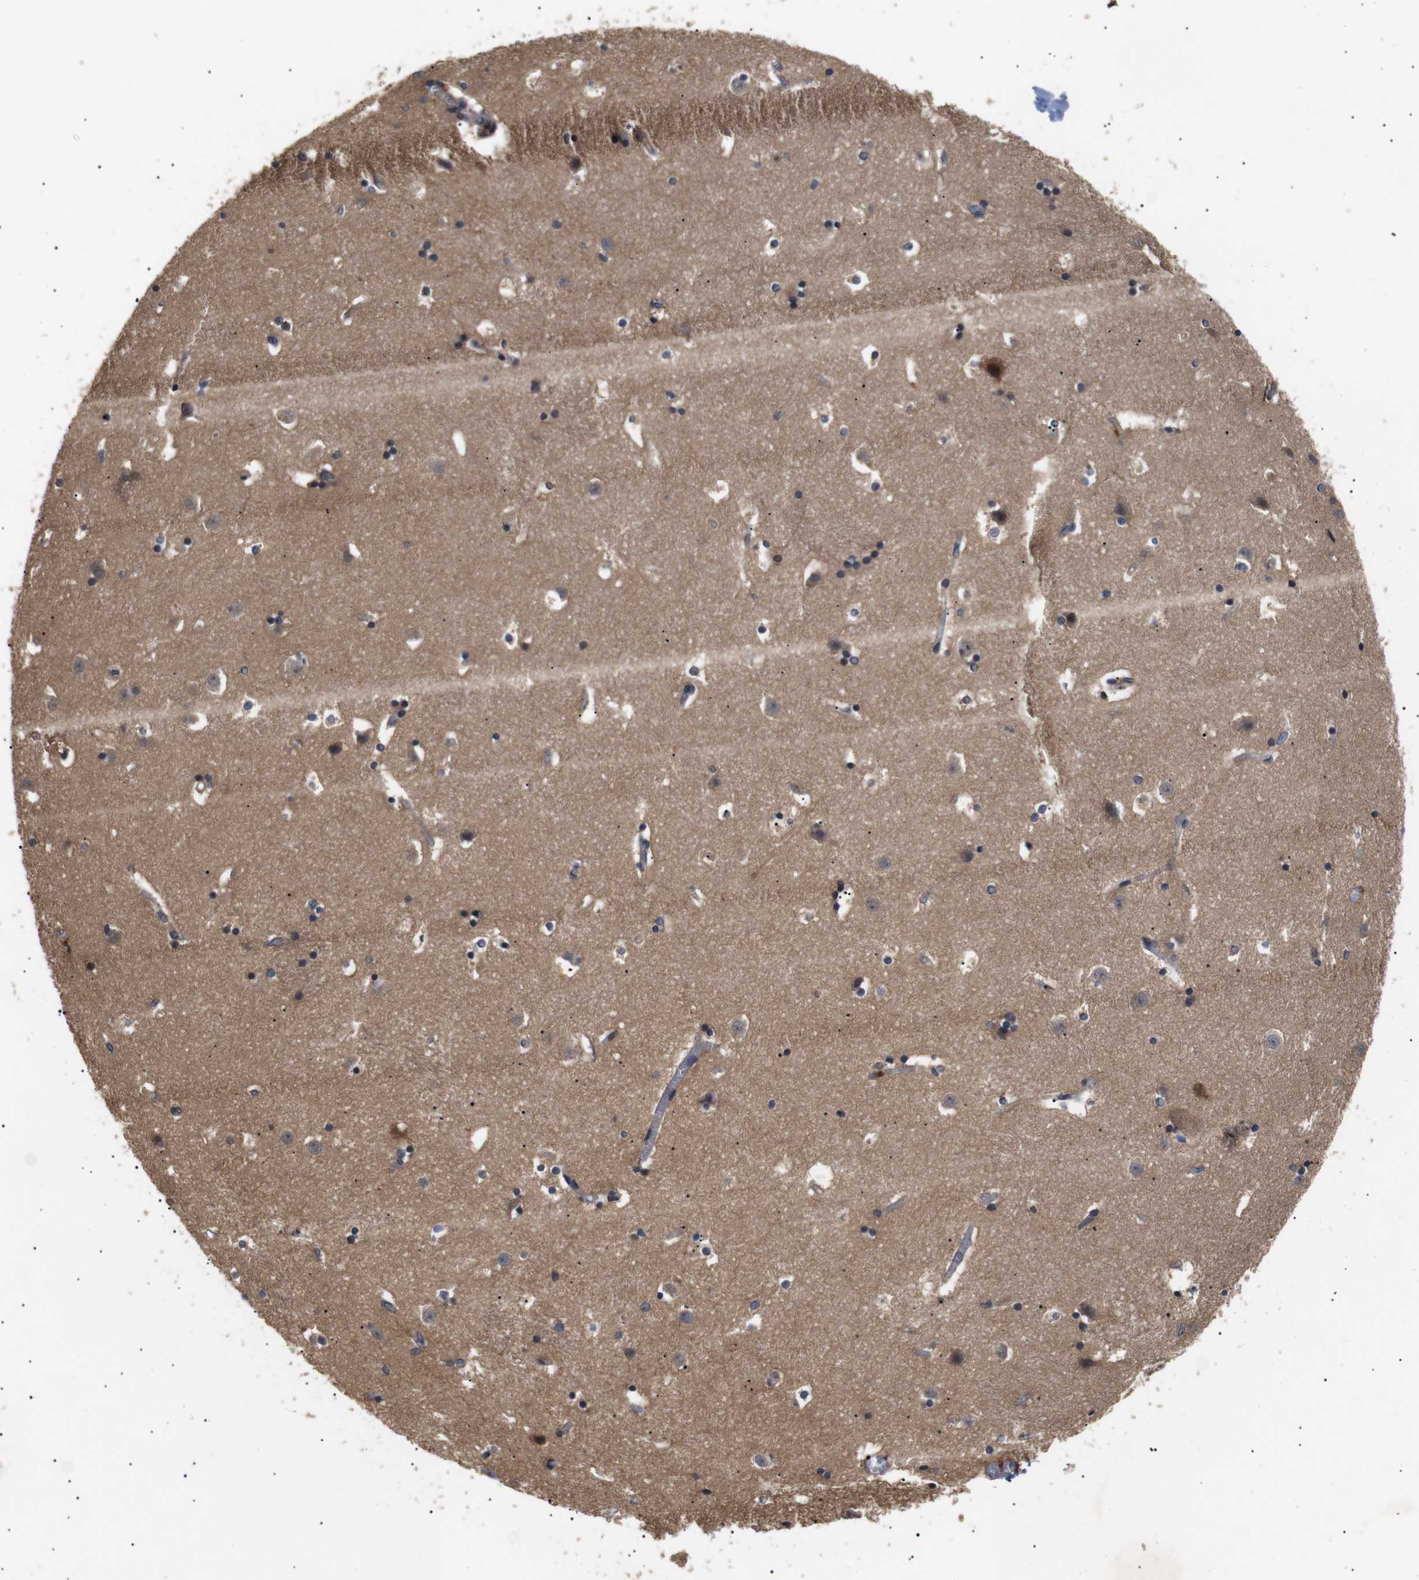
{"staining": {"intensity": "moderate", "quantity": "<25%", "location": "cytoplasmic/membranous"}, "tissue": "caudate", "cell_type": "Glial cells", "image_type": "normal", "snomed": [{"axis": "morphology", "description": "Normal tissue, NOS"}, {"axis": "topography", "description": "Lateral ventricle wall"}], "caption": "IHC image of benign caudate: caudate stained using immunohistochemistry (IHC) reveals low levels of moderate protein expression localized specifically in the cytoplasmic/membranous of glial cells, appearing as a cytoplasmic/membranous brown color.", "gene": "DDR1", "patient": {"sex": "male", "age": 45}}